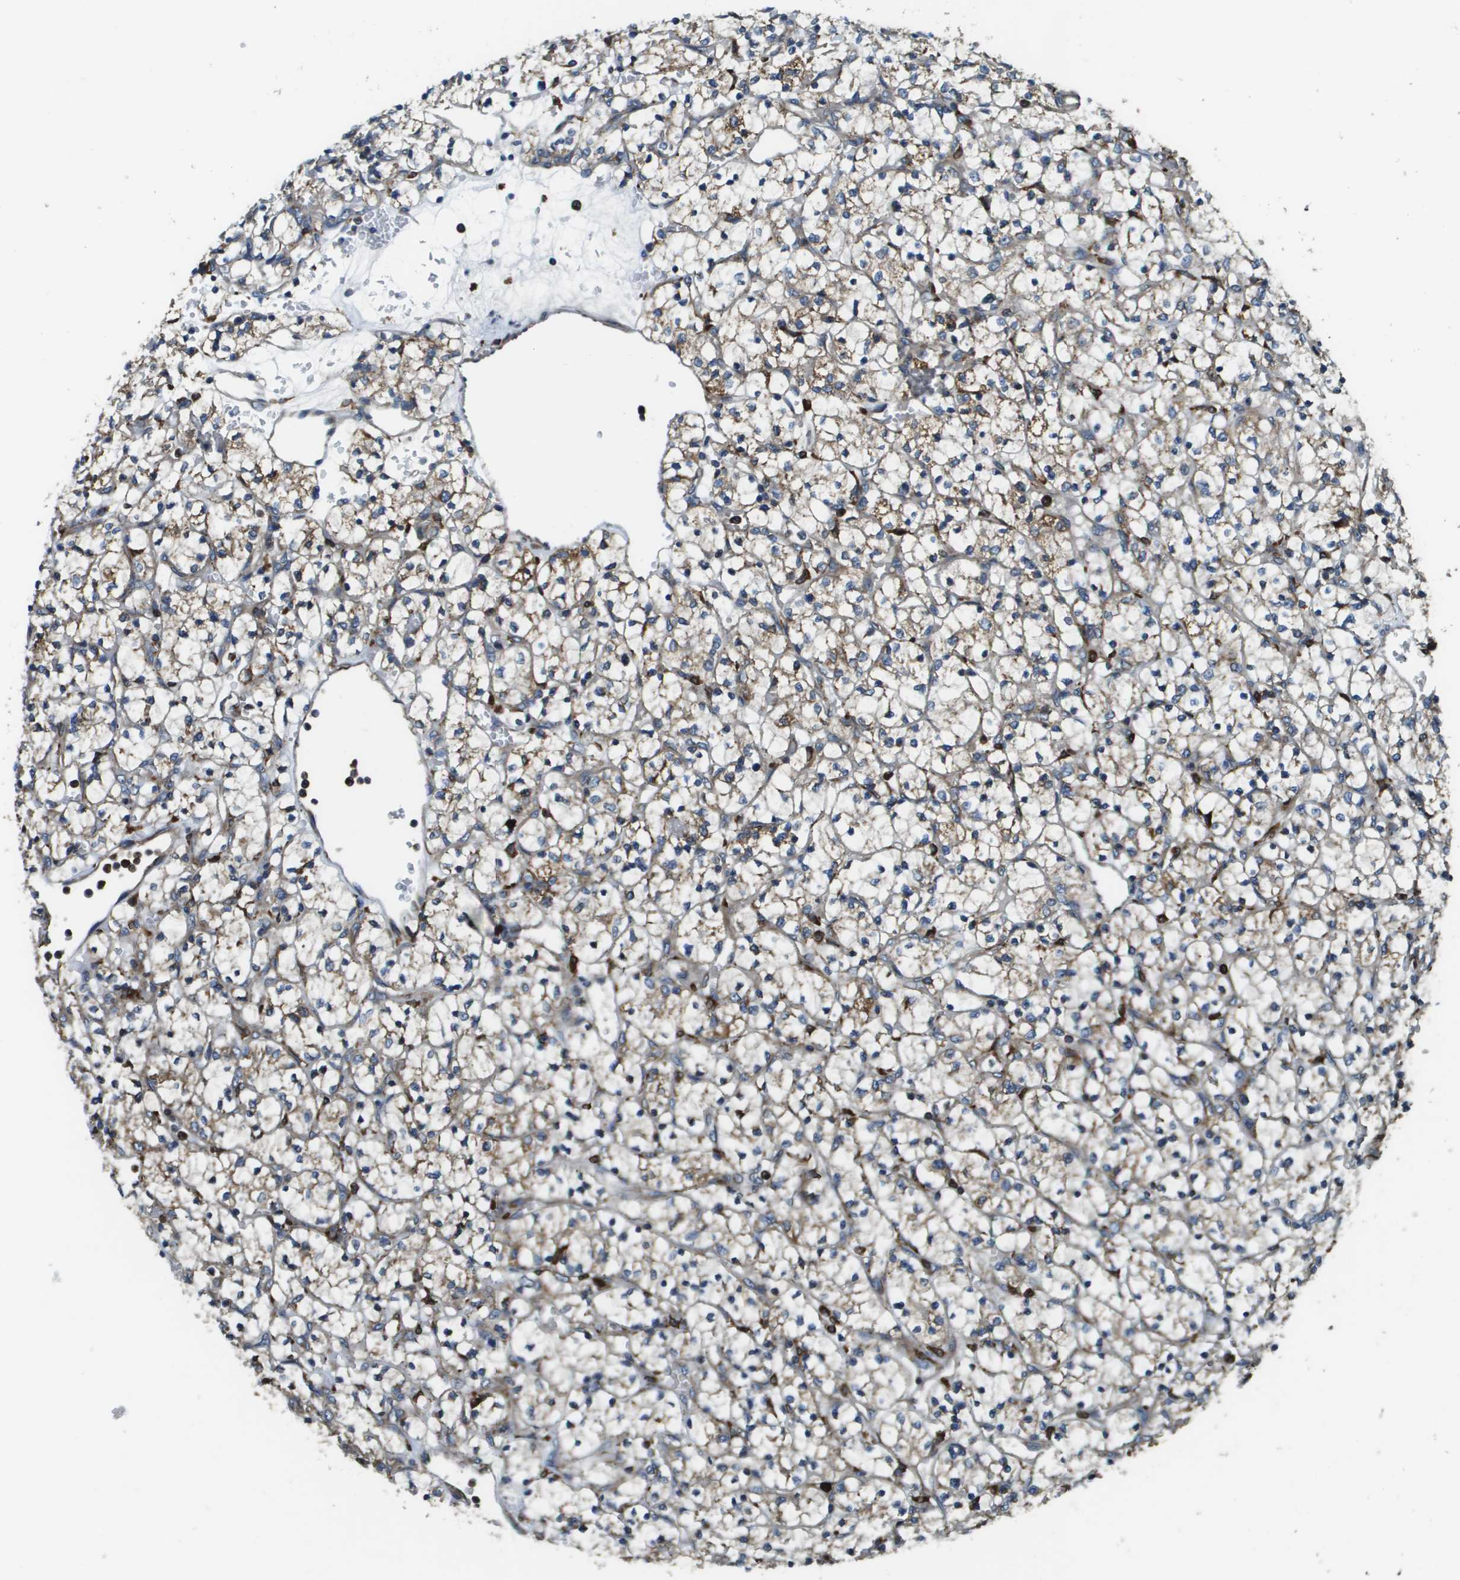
{"staining": {"intensity": "weak", "quantity": "<25%", "location": "cytoplasmic/membranous"}, "tissue": "renal cancer", "cell_type": "Tumor cells", "image_type": "cancer", "snomed": [{"axis": "morphology", "description": "Adenocarcinoma, NOS"}, {"axis": "topography", "description": "Kidney"}], "caption": "Protein analysis of renal cancer (adenocarcinoma) reveals no significant positivity in tumor cells.", "gene": "CNPY3", "patient": {"sex": "female", "age": 69}}